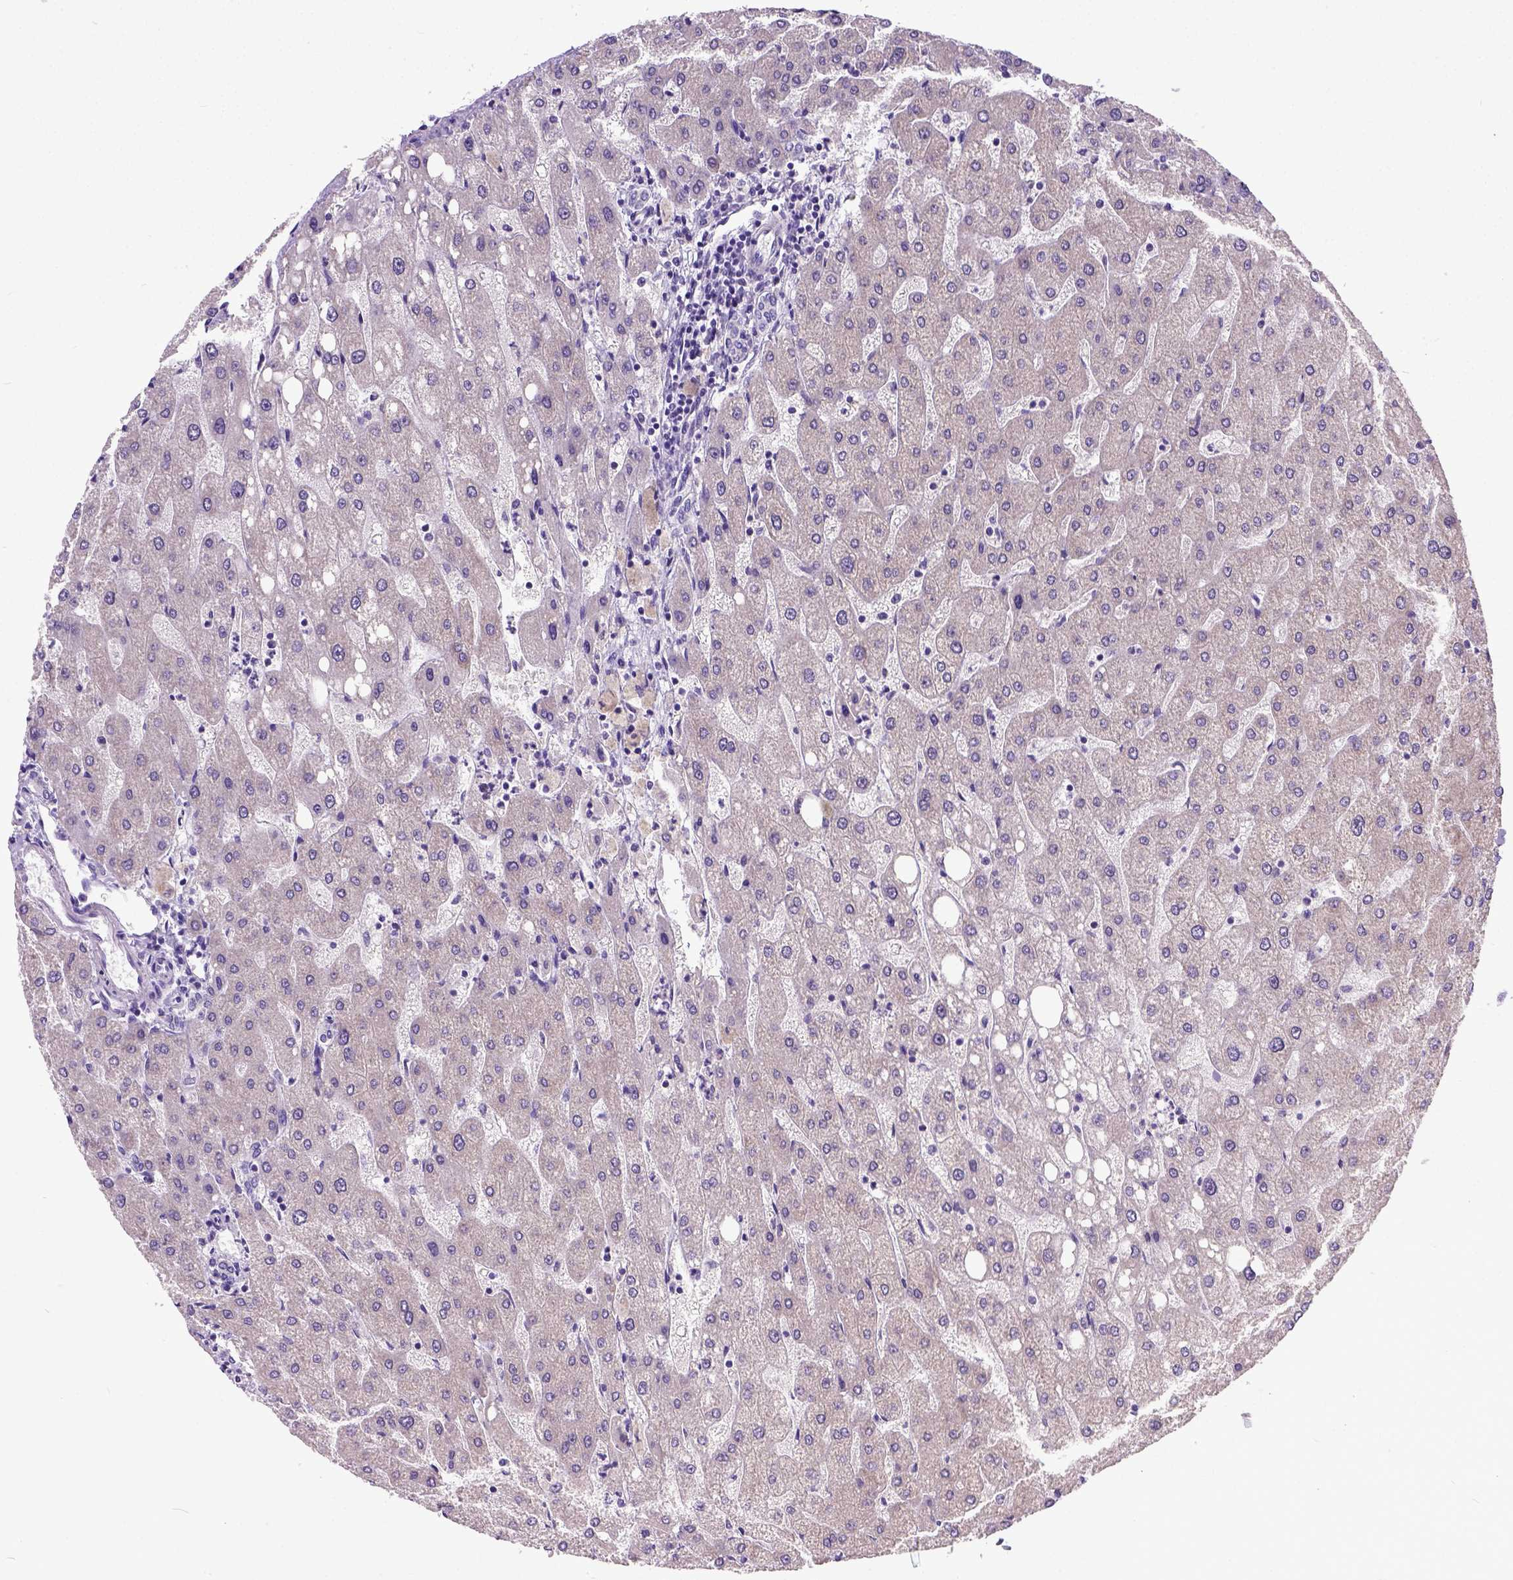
{"staining": {"intensity": "negative", "quantity": "none", "location": "none"}, "tissue": "liver", "cell_type": "Cholangiocytes", "image_type": "normal", "snomed": [{"axis": "morphology", "description": "Normal tissue, NOS"}, {"axis": "topography", "description": "Liver"}], "caption": "DAB (3,3'-diaminobenzidine) immunohistochemical staining of normal liver shows no significant positivity in cholangiocytes.", "gene": "NEK5", "patient": {"sex": "male", "age": 67}}